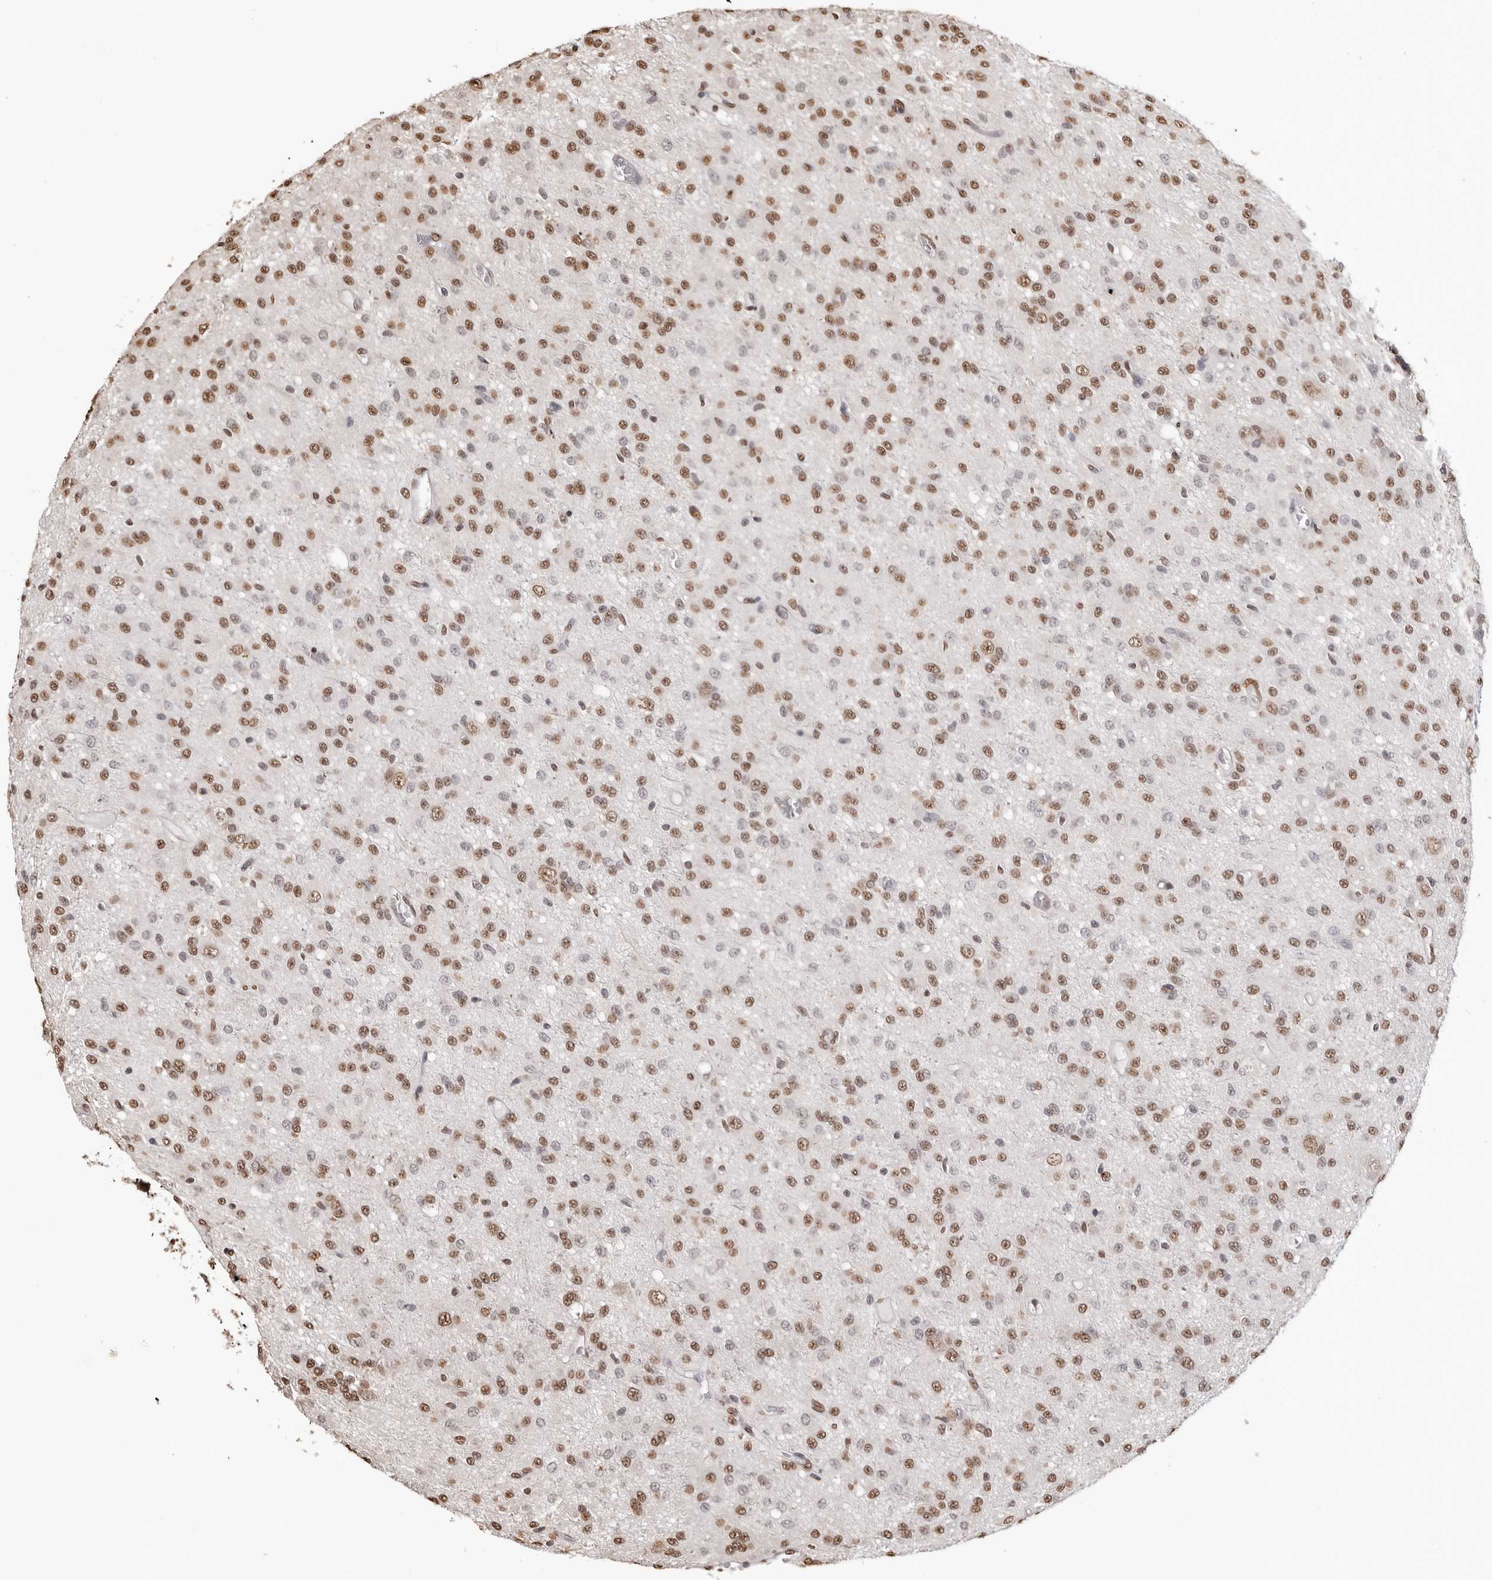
{"staining": {"intensity": "moderate", "quantity": ">75%", "location": "nuclear"}, "tissue": "glioma", "cell_type": "Tumor cells", "image_type": "cancer", "snomed": [{"axis": "morphology", "description": "Glioma, malignant, High grade"}, {"axis": "topography", "description": "Brain"}], "caption": "This micrograph exhibits IHC staining of malignant glioma (high-grade), with medium moderate nuclear staining in about >75% of tumor cells.", "gene": "OLIG3", "patient": {"sex": "female", "age": 59}}